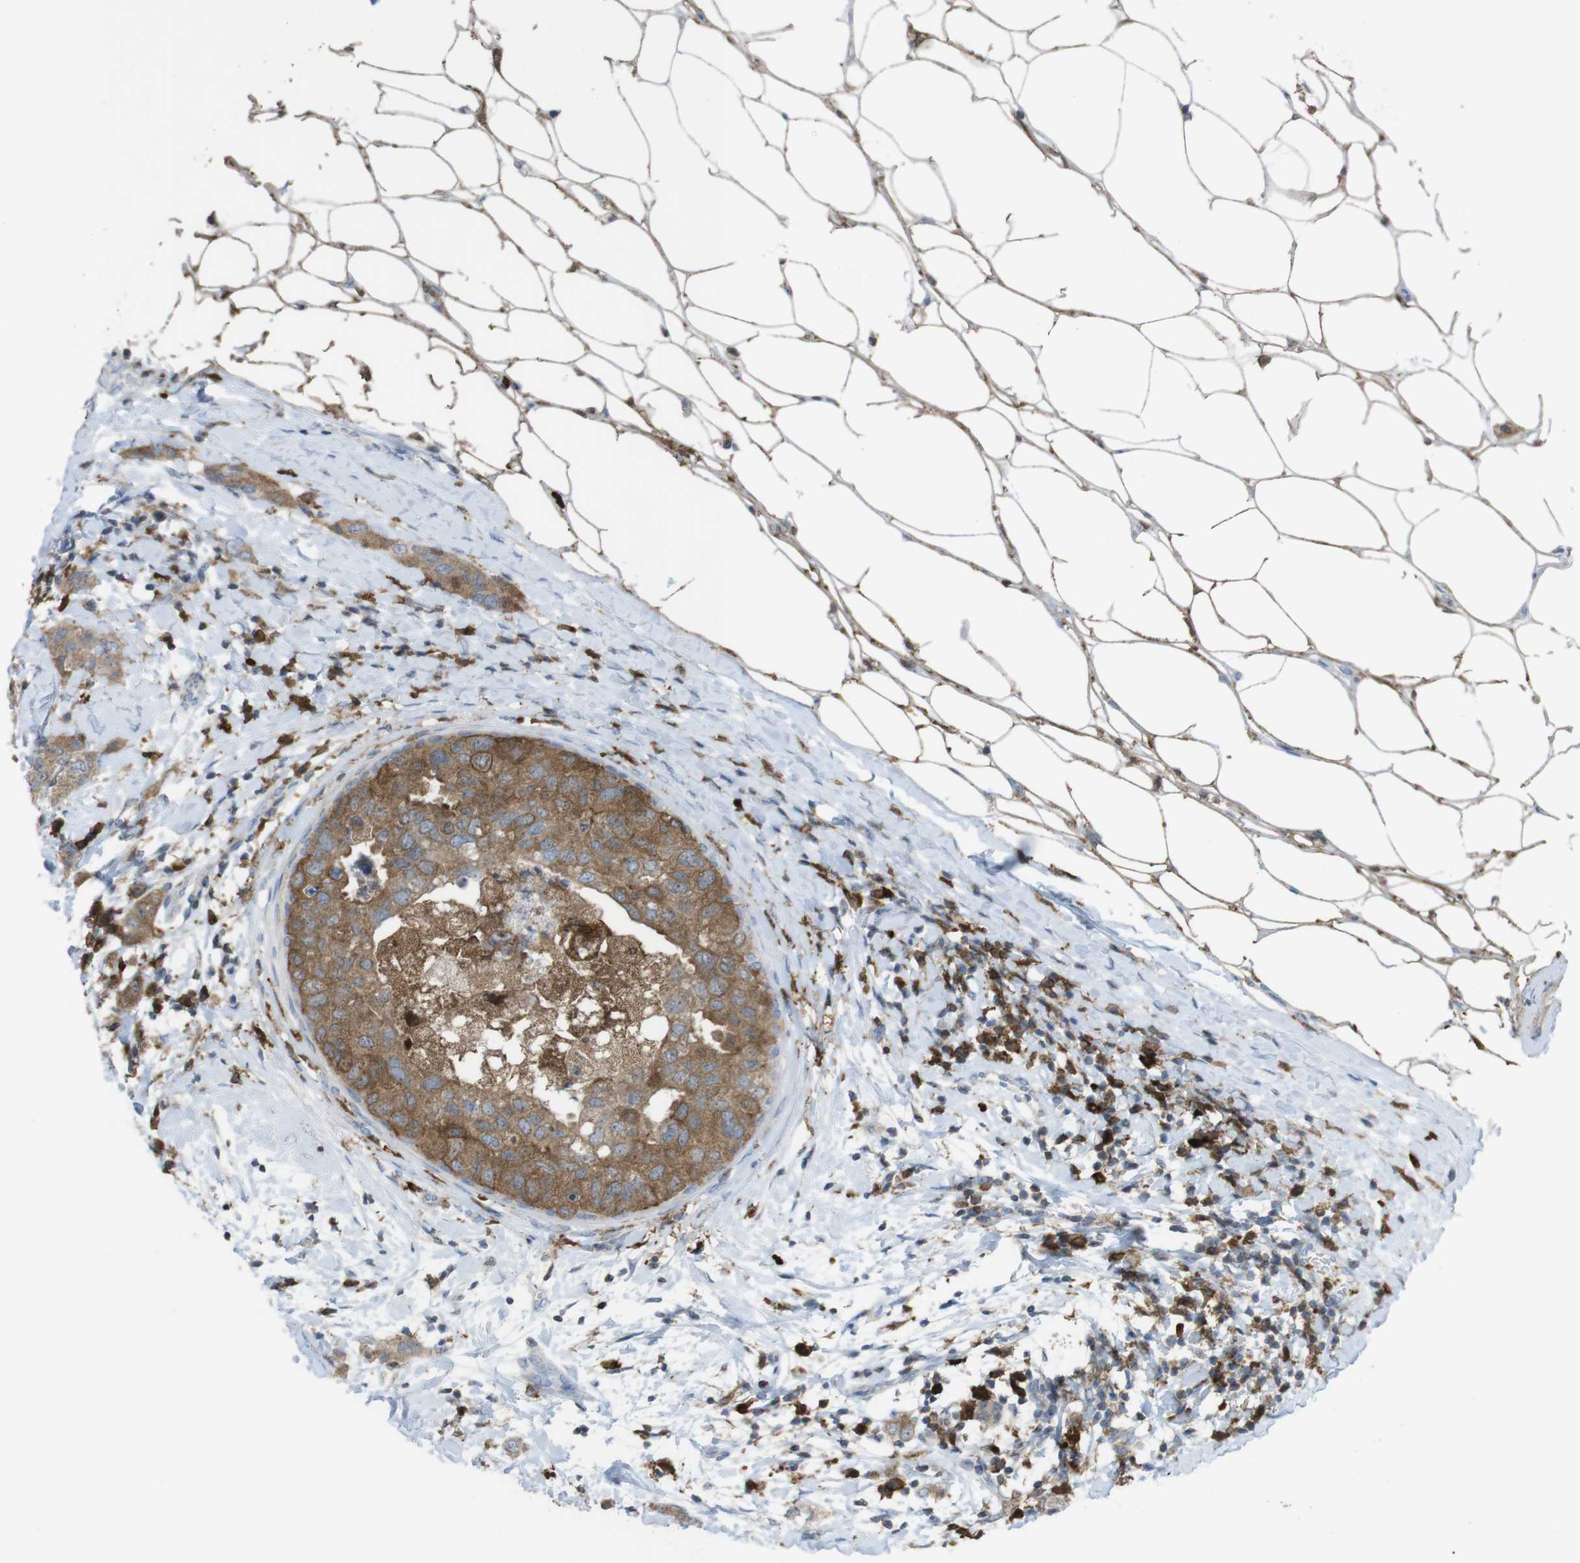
{"staining": {"intensity": "moderate", "quantity": ">75%", "location": "cytoplasmic/membranous"}, "tissue": "breast cancer", "cell_type": "Tumor cells", "image_type": "cancer", "snomed": [{"axis": "morphology", "description": "Duct carcinoma"}, {"axis": "topography", "description": "Breast"}], "caption": "High-magnification brightfield microscopy of breast intraductal carcinoma stained with DAB (brown) and counterstained with hematoxylin (blue). tumor cells exhibit moderate cytoplasmic/membranous positivity is seen in about>75% of cells.", "gene": "PRKCD", "patient": {"sex": "female", "age": 50}}